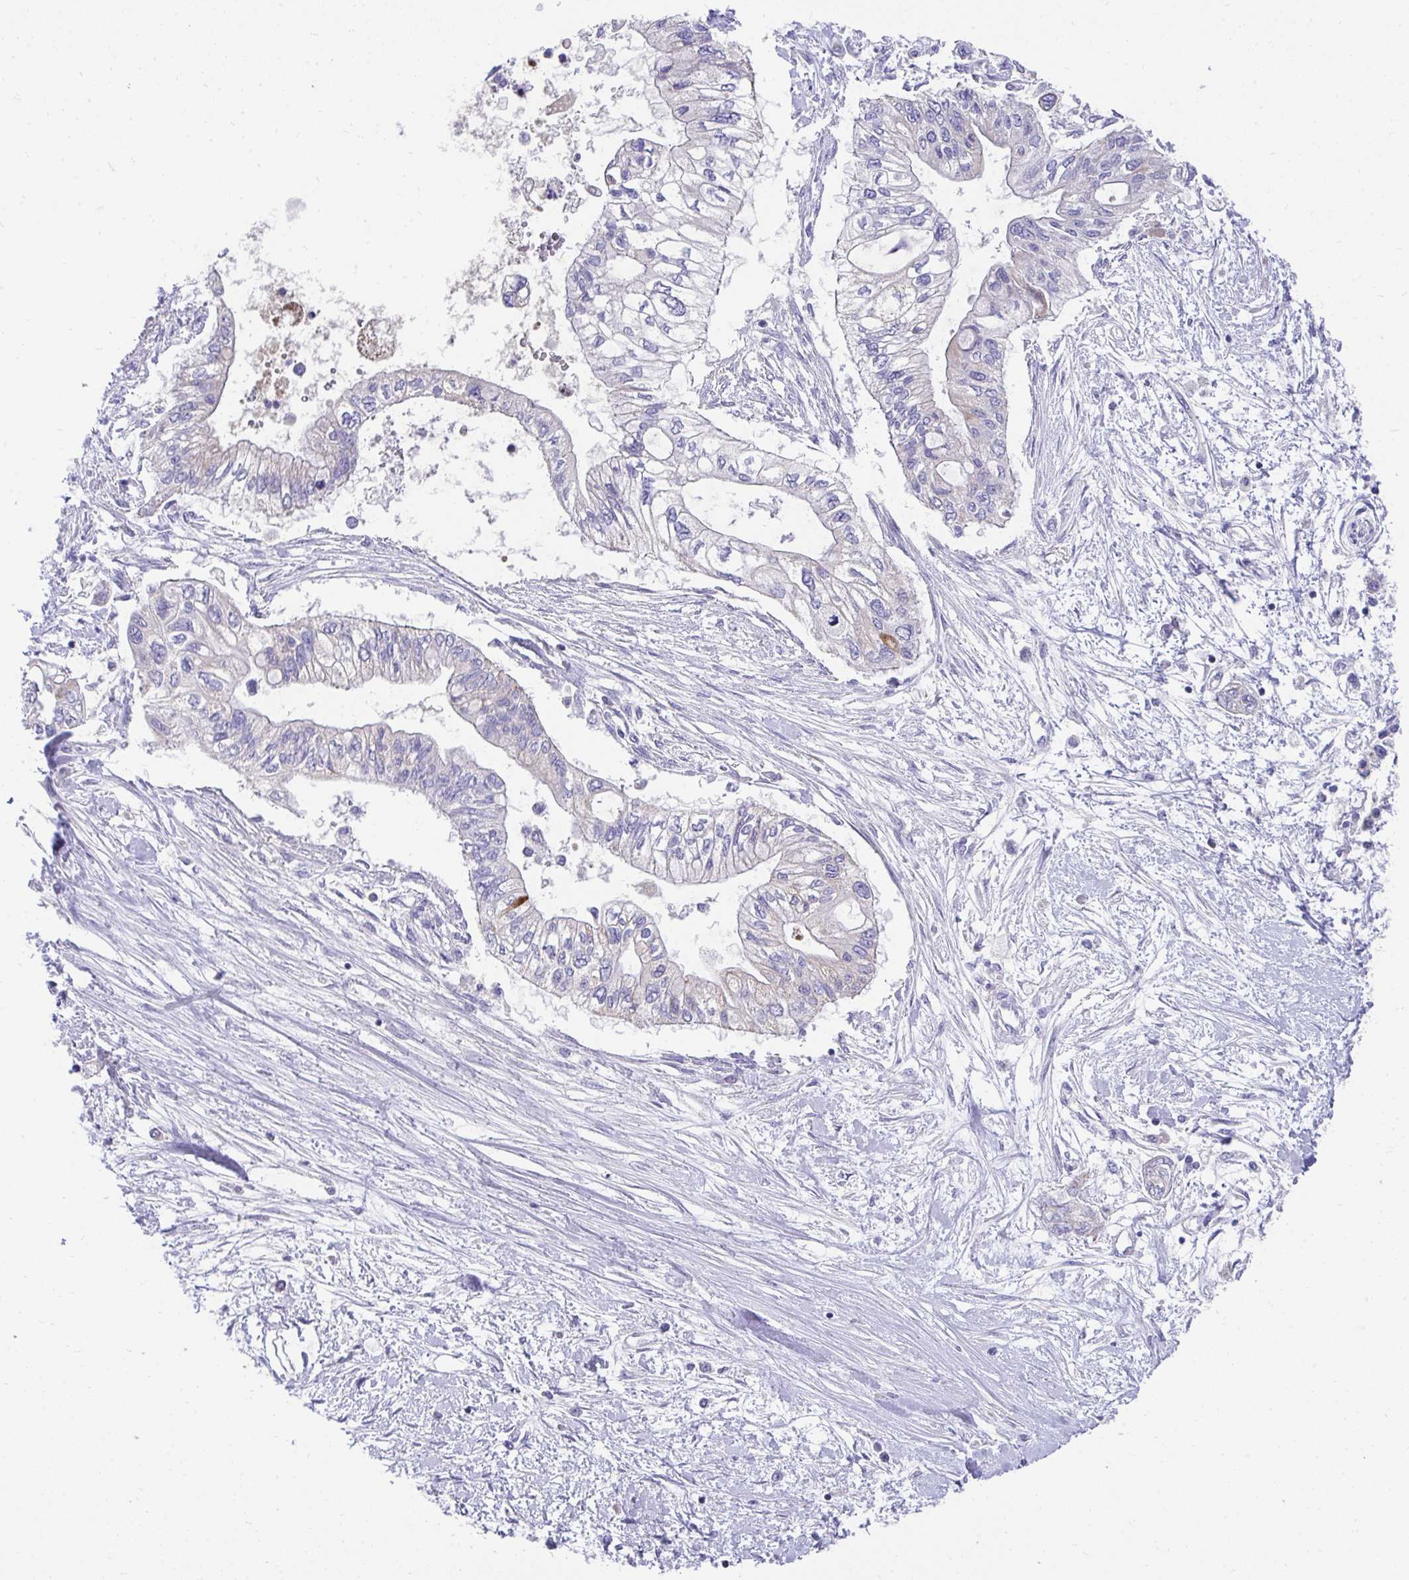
{"staining": {"intensity": "negative", "quantity": "none", "location": "none"}, "tissue": "pancreatic cancer", "cell_type": "Tumor cells", "image_type": "cancer", "snomed": [{"axis": "morphology", "description": "Adenocarcinoma, NOS"}, {"axis": "topography", "description": "Pancreas"}], "caption": "Immunohistochemistry histopathology image of neoplastic tissue: adenocarcinoma (pancreatic) stained with DAB reveals no significant protein positivity in tumor cells.", "gene": "PRRG3", "patient": {"sex": "female", "age": 77}}